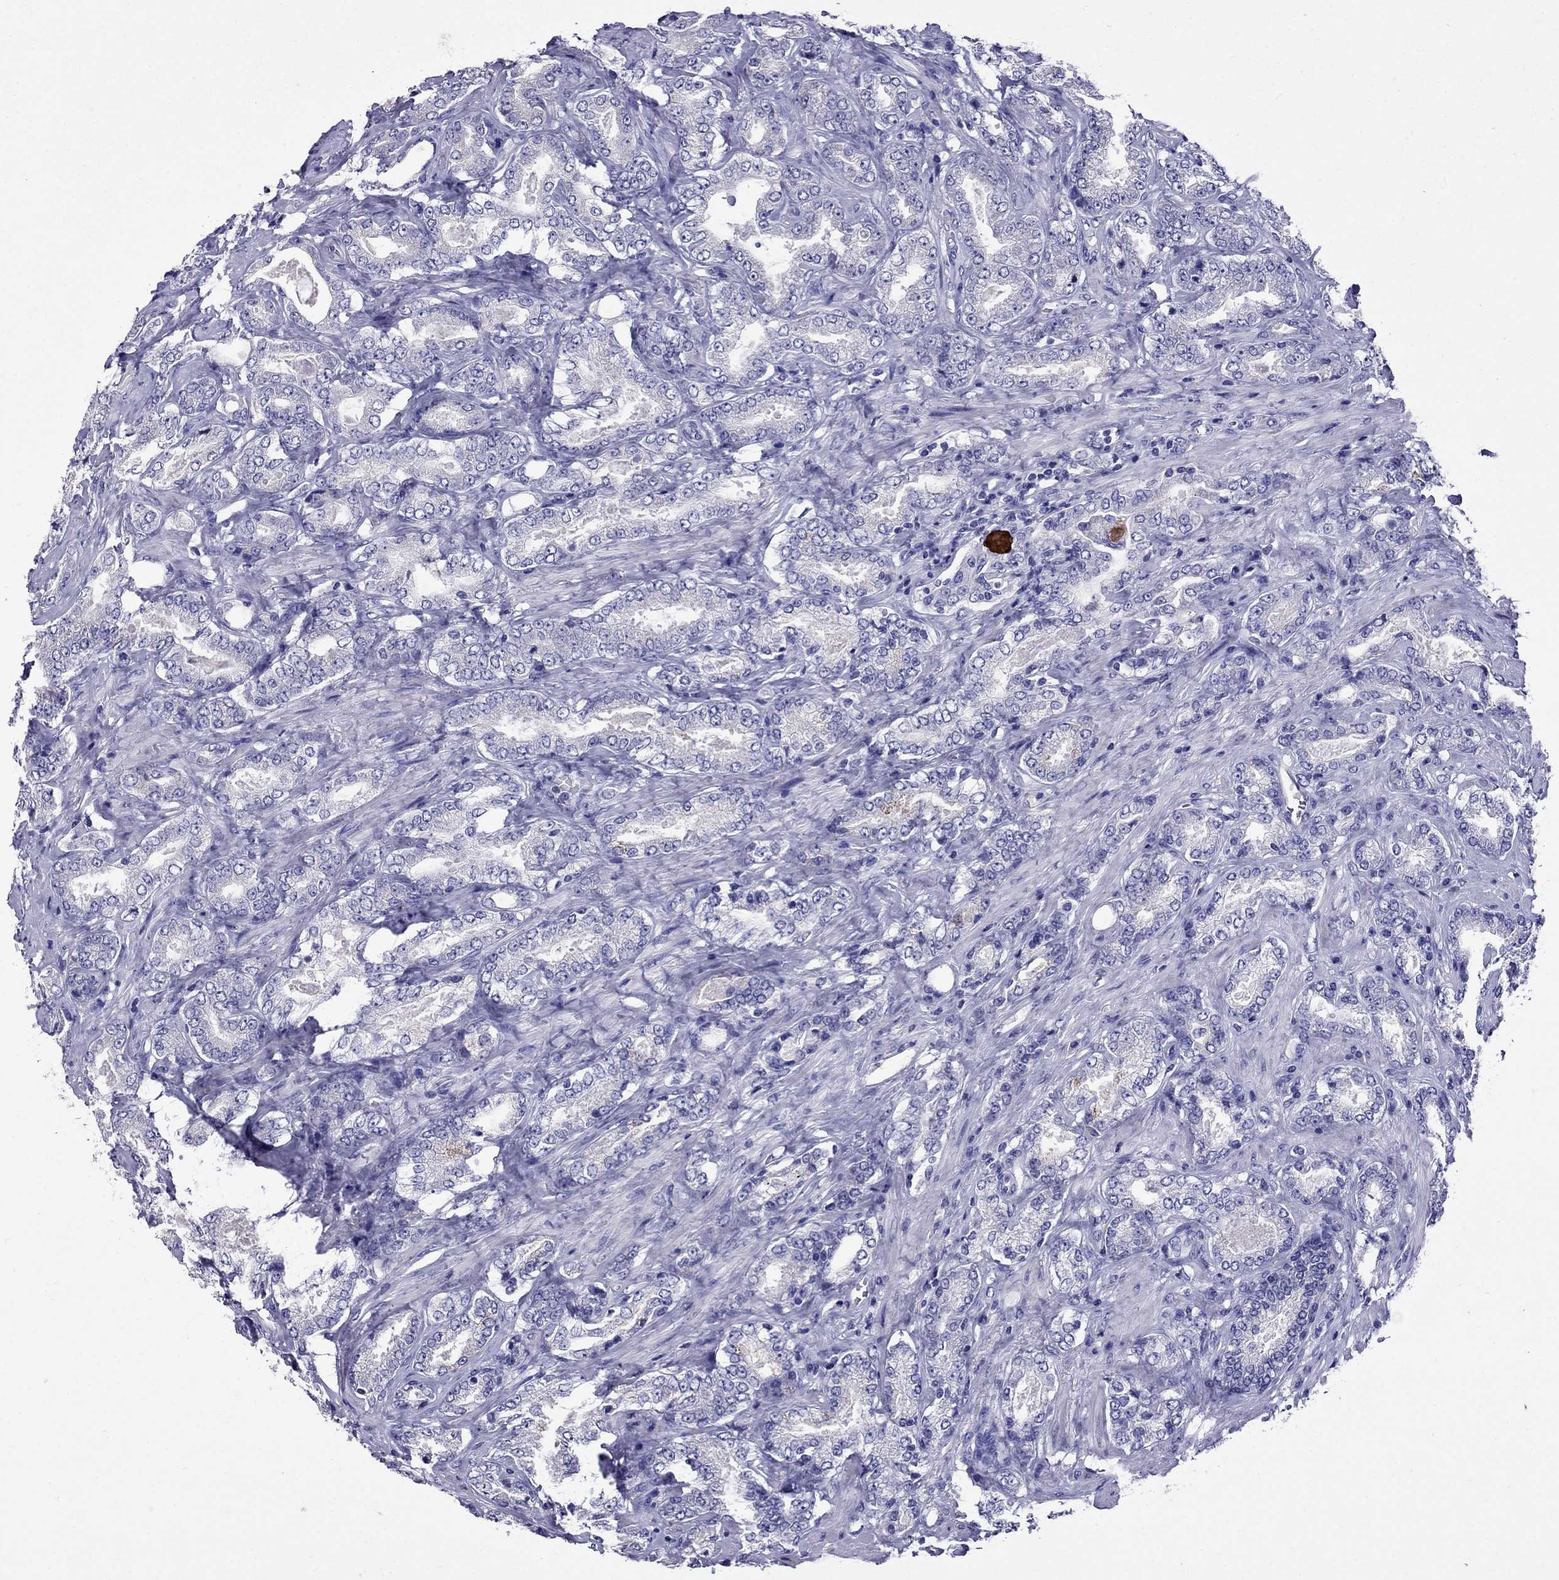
{"staining": {"intensity": "negative", "quantity": "none", "location": "none"}, "tissue": "prostate cancer", "cell_type": "Tumor cells", "image_type": "cancer", "snomed": [{"axis": "morphology", "description": "Adenocarcinoma, NOS"}, {"axis": "topography", "description": "Prostate"}], "caption": "An image of human prostate cancer is negative for staining in tumor cells. The staining was performed using DAB (3,3'-diaminobenzidine) to visualize the protein expression in brown, while the nuclei were stained in blue with hematoxylin (Magnification: 20x).", "gene": "OXCT2", "patient": {"sex": "male", "age": 64}}